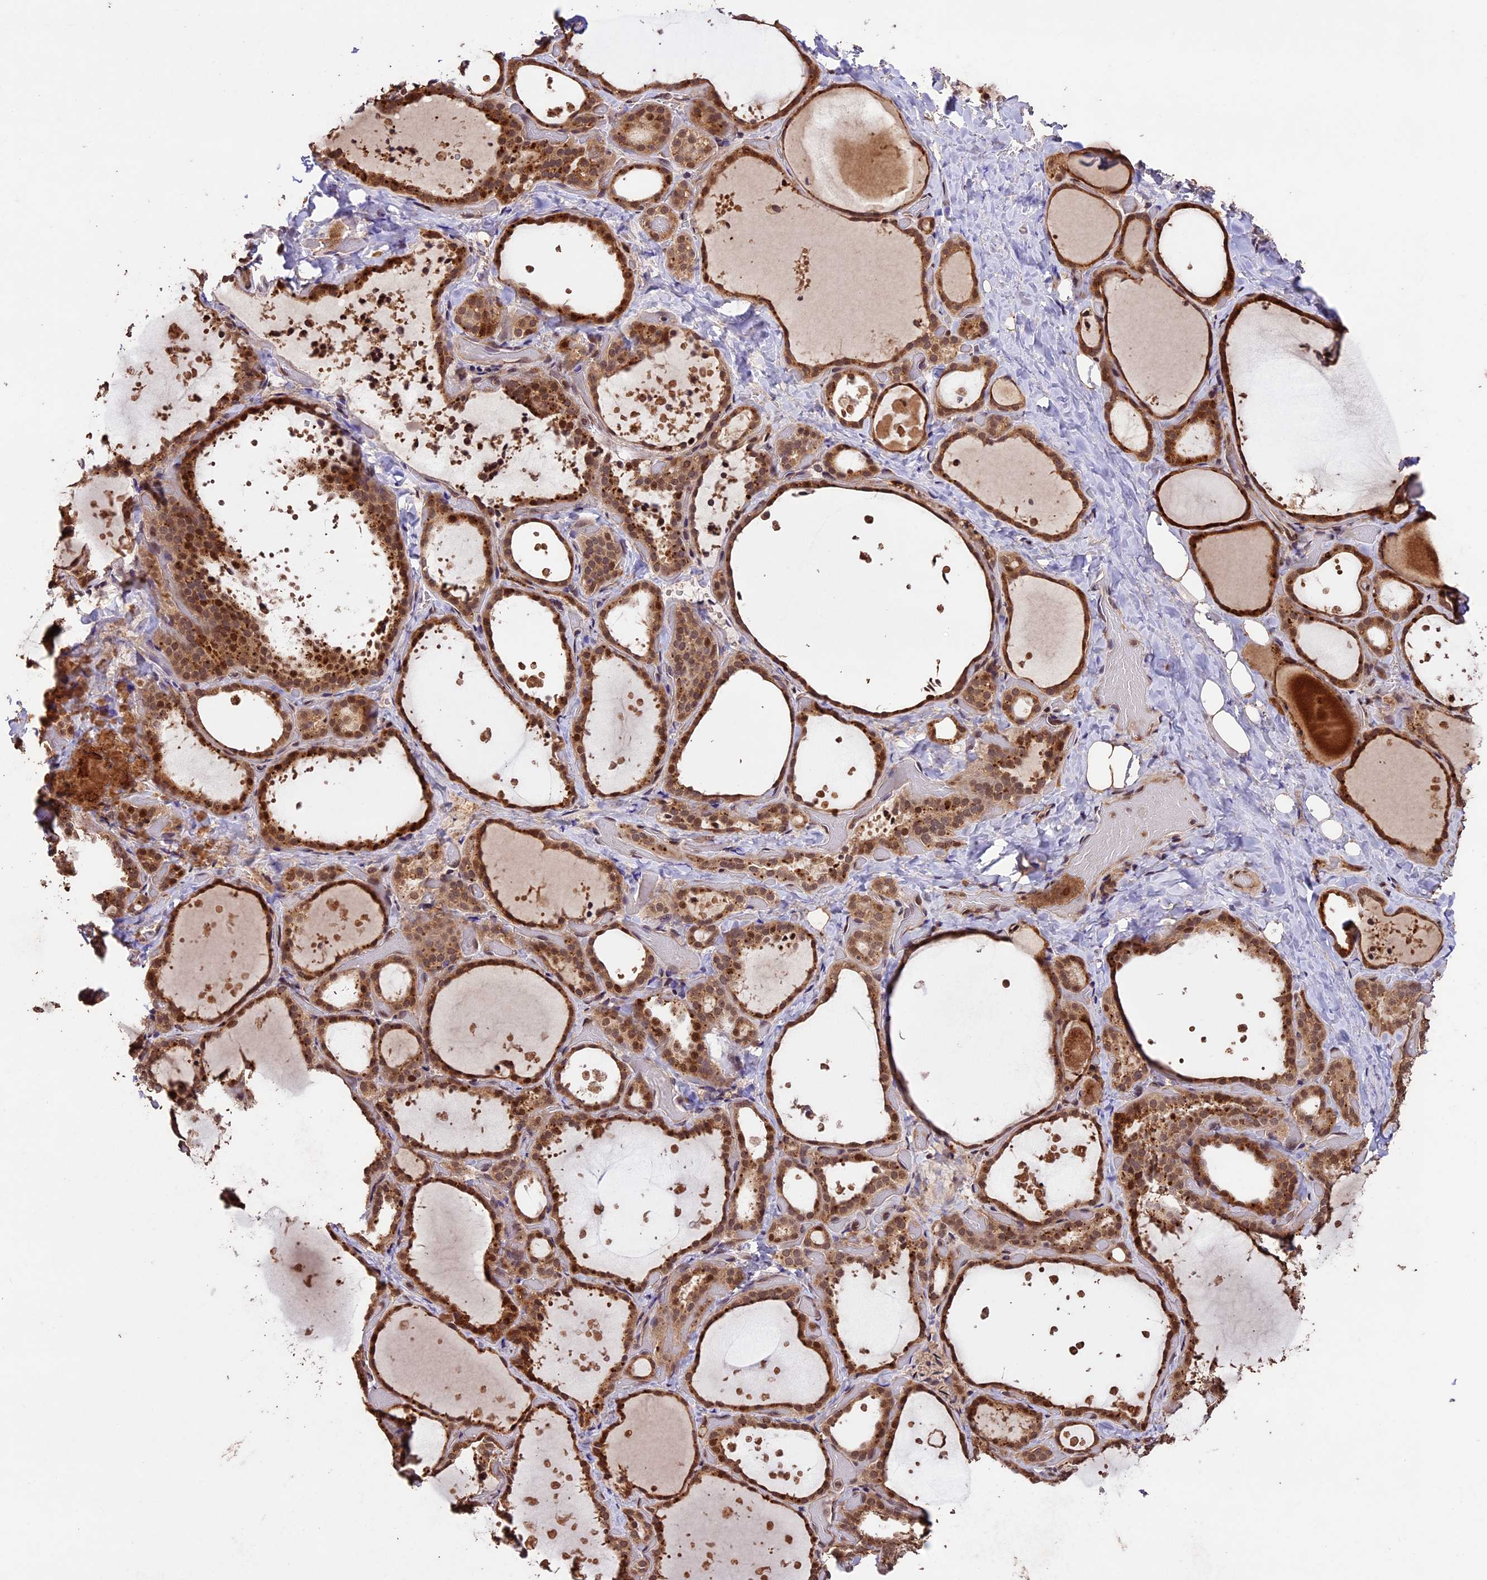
{"staining": {"intensity": "moderate", "quantity": ">75%", "location": "cytoplasmic/membranous,nuclear"}, "tissue": "thyroid gland", "cell_type": "Glandular cells", "image_type": "normal", "snomed": [{"axis": "morphology", "description": "Normal tissue, NOS"}, {"axis": "topography", "description": "Thyroid gland"}], "caption": "Human thyroid gland stained with a protein marker shows moderate staining in glandular cells.", "gene": "CDKN2AIP", "patient": {"sex": "female", "age": 44}}